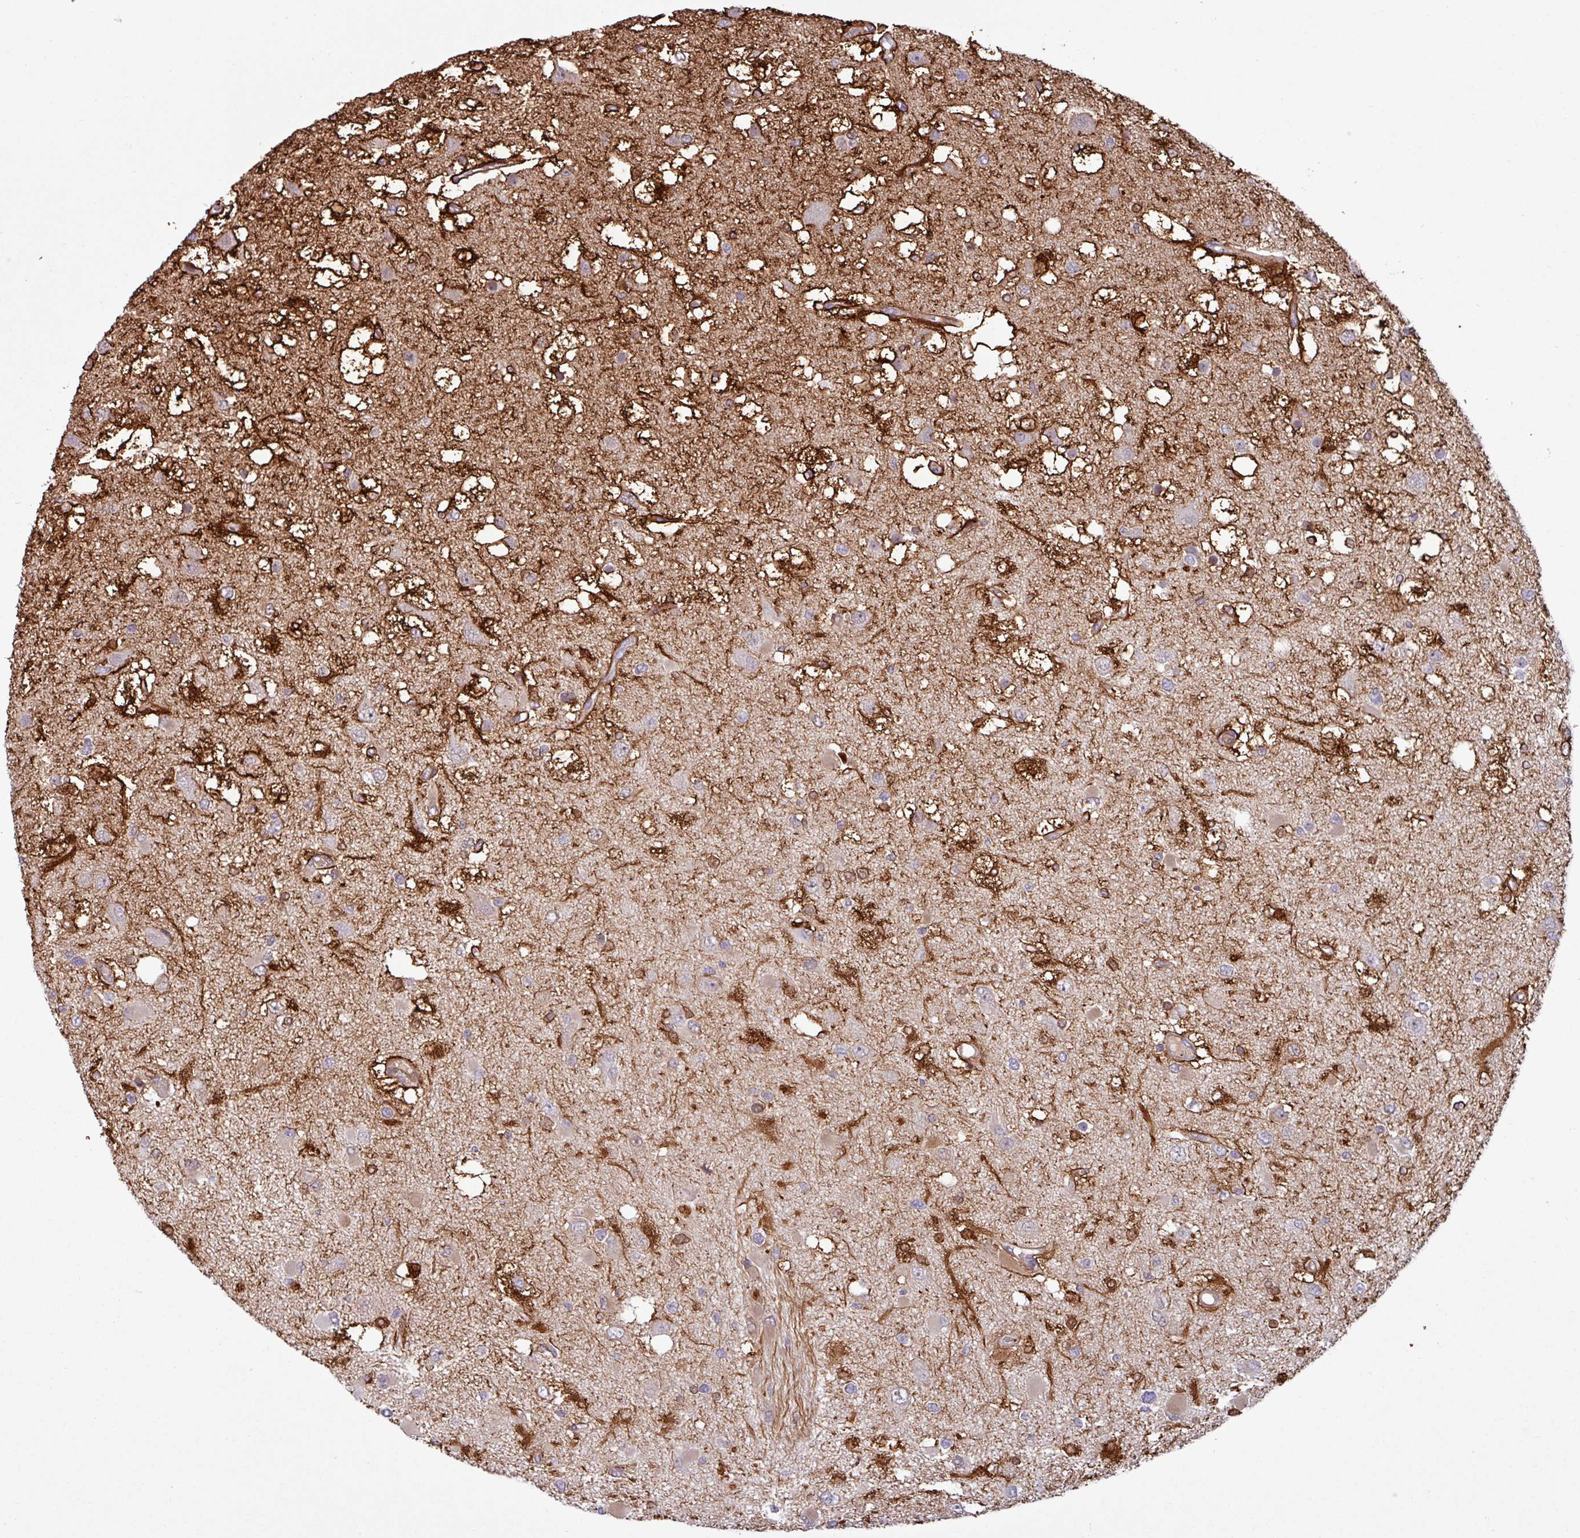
{"staining": {"intensity": "strong", "quantity": "<25%", "location": "cytoplasmic/membranous"}, "tissue": "glioma", "cell_type": "Tumor cells", "image_type": "cancer", "snomed": [{"axis": "morphology", "description": "Glioma, malignant, High grade"}, {"axis": "topography", "description": "Brain"}], "caption": "Immunohistochemical staining of human glioma displays strong cytoplasmic/membranous protein expression in about <25% of tumor cells. (IHC, brightfield microscopy, high magnification).", "gene": "PCED1A", "patient": {"sex": "male", "age": 53}}